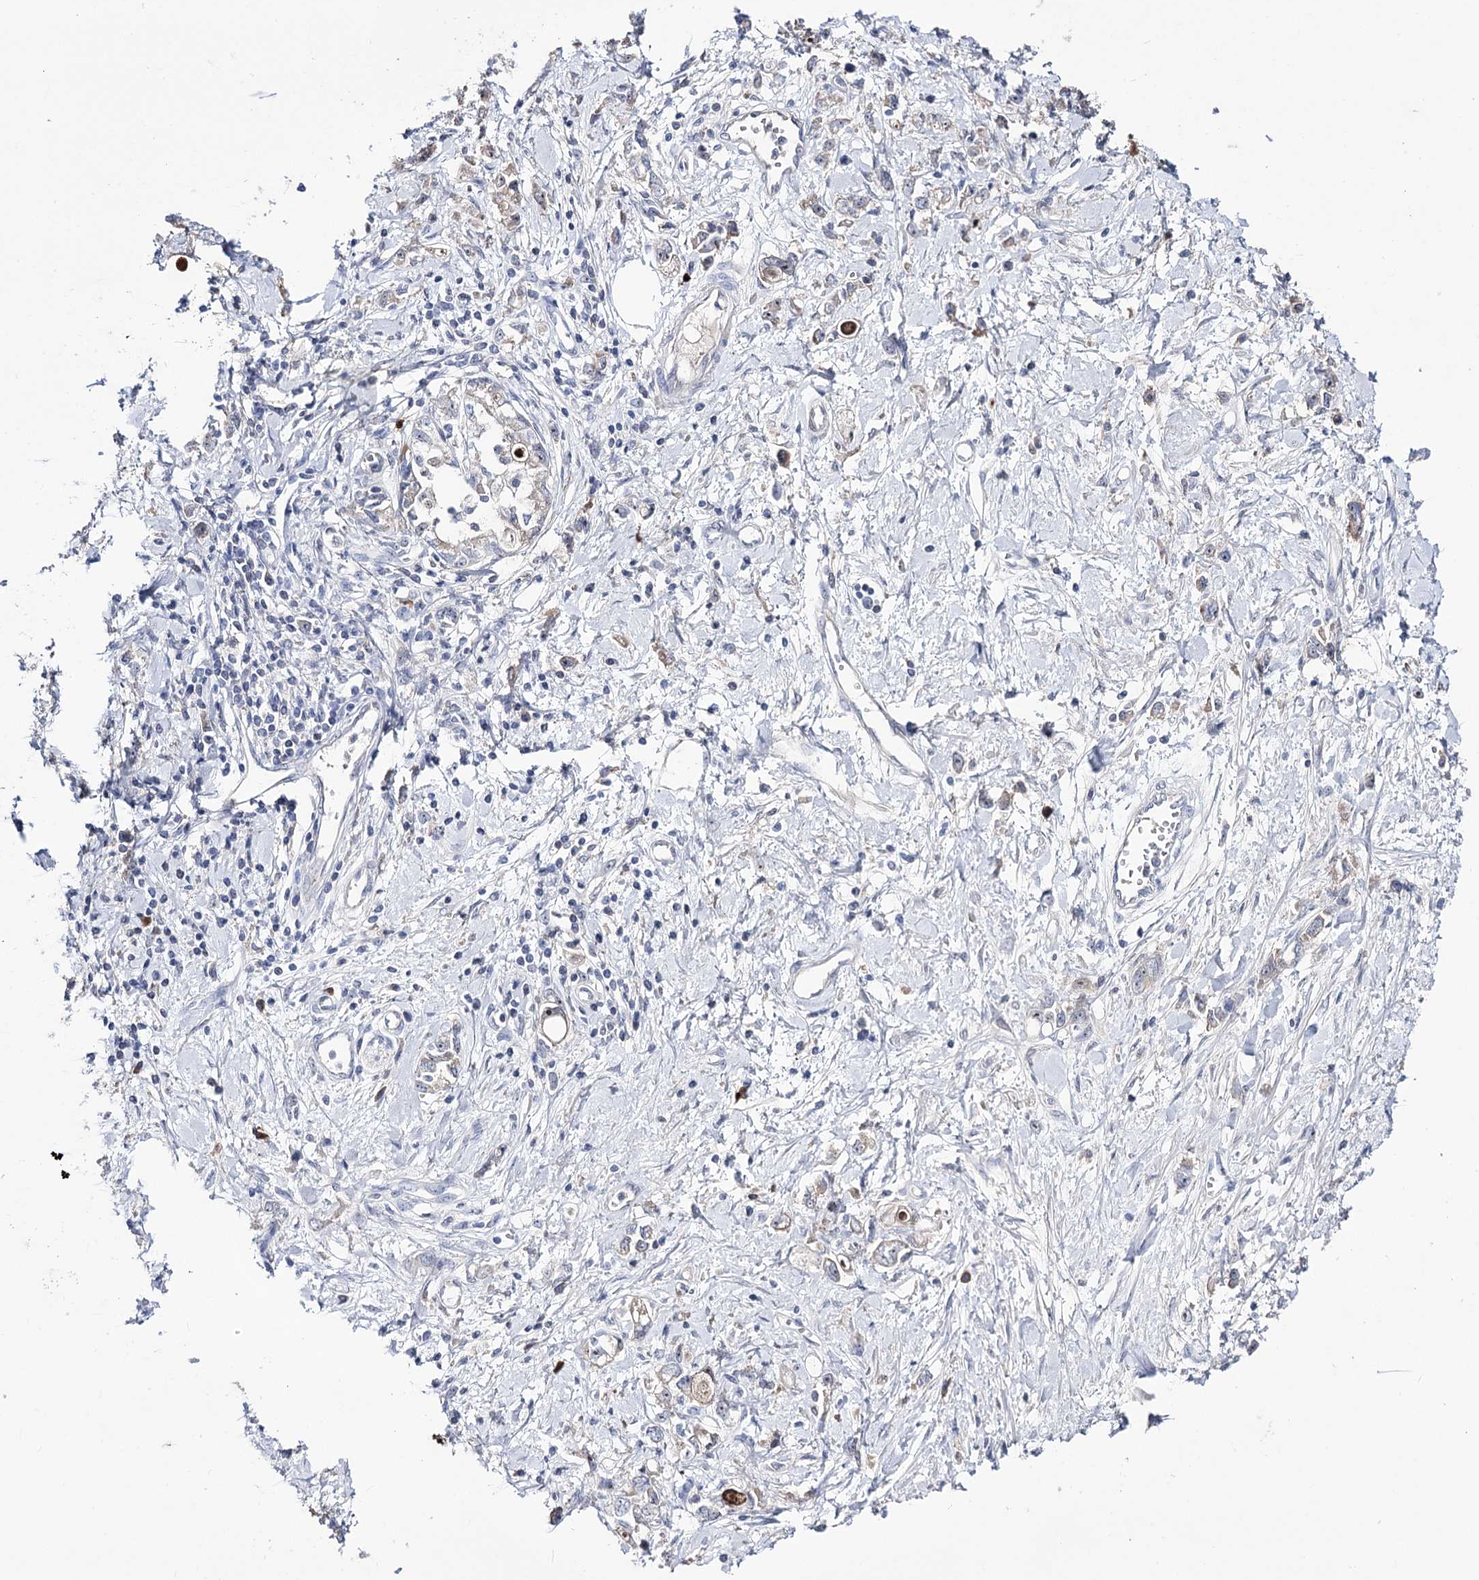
{"staining": {"intensity": "moderate", "quantity": "<25%", "location": "nuclear"}, "tissue": "stomach cancer", "cell_type": "Tumor cells", "image_type": "cancer", "snomed": [{"axis": "morphology", "description": "Adenocarcinoma, NOS"}, {"axis": "topography", "description": "Stomach"}], "caption": "A micrograph of stomach cancer (adenocarcinoma) stained for a protein exhibits moderate nuclear brown staining in tumor cells.", "gene": "PCGF5", "patient": {"sex": "female", "age": 76}}